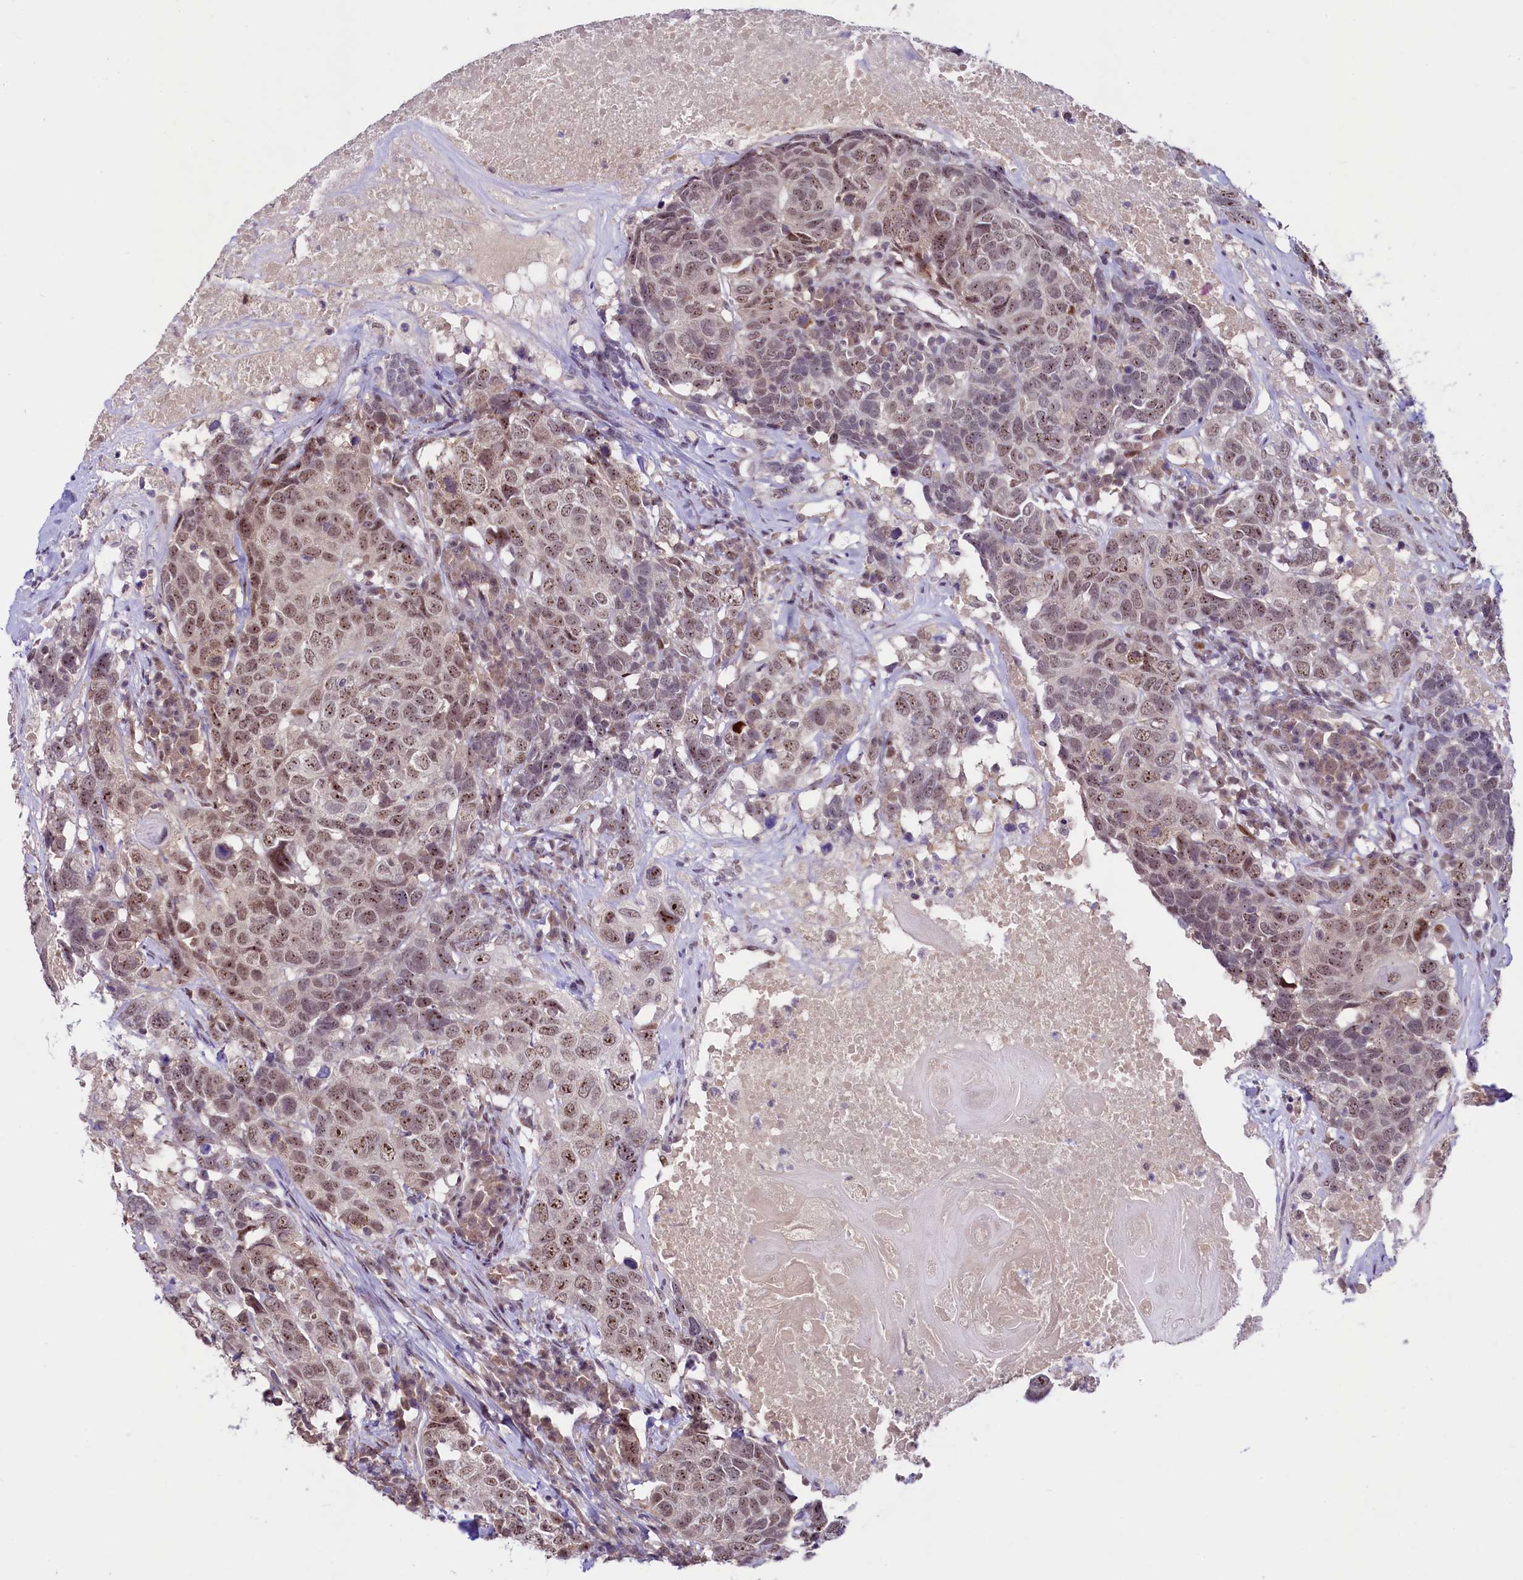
{"staining": {"intensity": "weak", "quantity": ">75%", "location": "nuclear"}, "tissue": "head and neck cancer", "cell_type": "Tumor cells", "image_type": "cancer", "snomed": [{"axis": "morphology", "description": "Squamous cell carcinoma, NOS"}, {"axis": "topography", "description": "Head-Neck"}], "caption": "Immunohistochemical staining of squamous cell carcinoma (head and neck) shows weak nuclear protein expression in approximately >75% of tumor cells.", "gene": "ANKS3", "patient": {"sex": "male", "age": 66}}